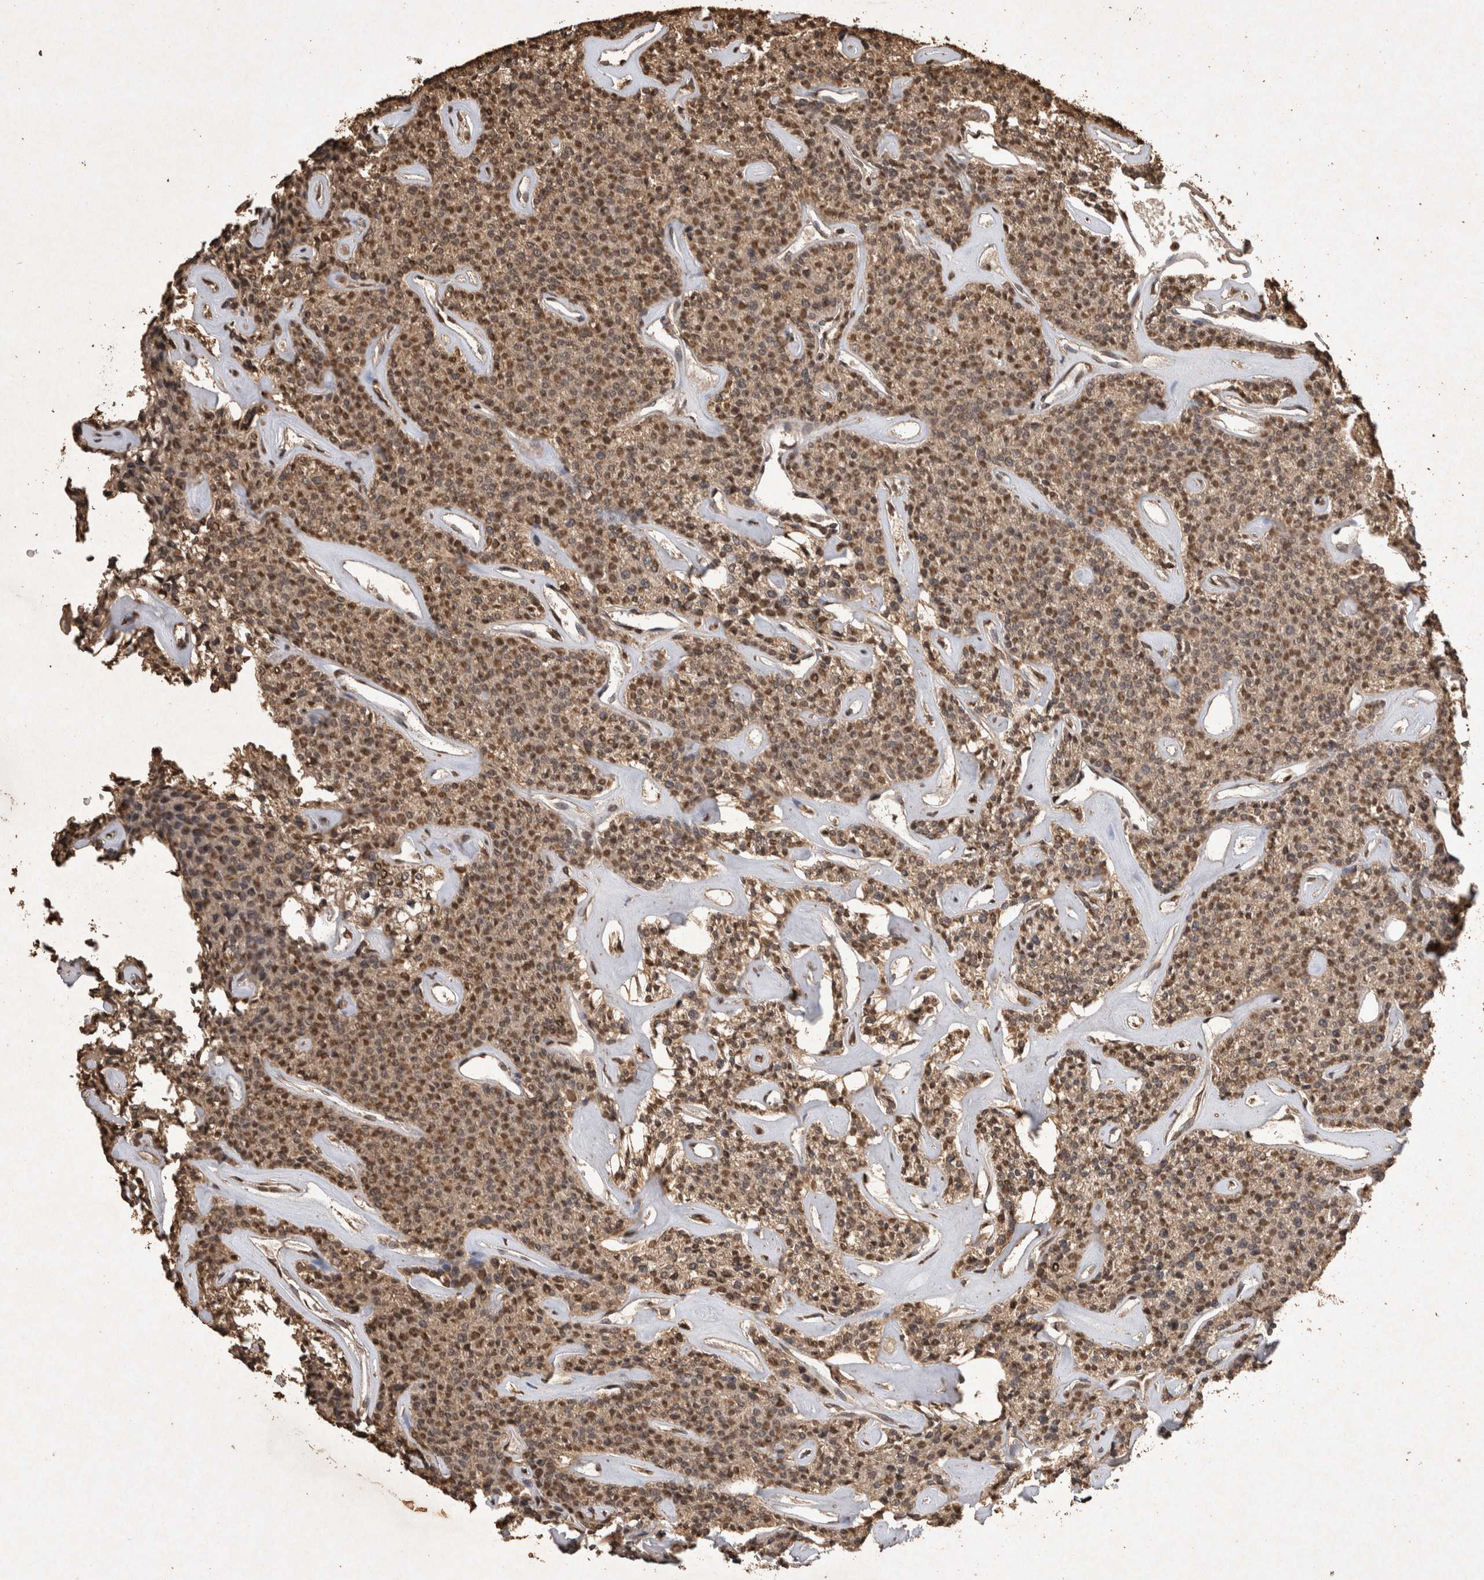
{"staining": {"intensity": "moderate", "quantity": "25%-75%", "location": "cytoplasmic/membranous,nuclear"}, "tissue": "parathyroid gland", "cell_type": "Glandular cells", "image_type": "normal", "snomed": [{"axis": "morphology", "description": "Normal tissue, NOS"}, {"axis": "topography", "description": "Parathyroid gland"}], "caption": "Immunohistochemical staining of unremarkable parathyroid gland exhibits moderate cytoplasmic/membranous,nuclear protein positivity in approximately 25%-75% of glandular cells.", "gene": "OAS2", "patient": {"sex": "male", "age": 46}}